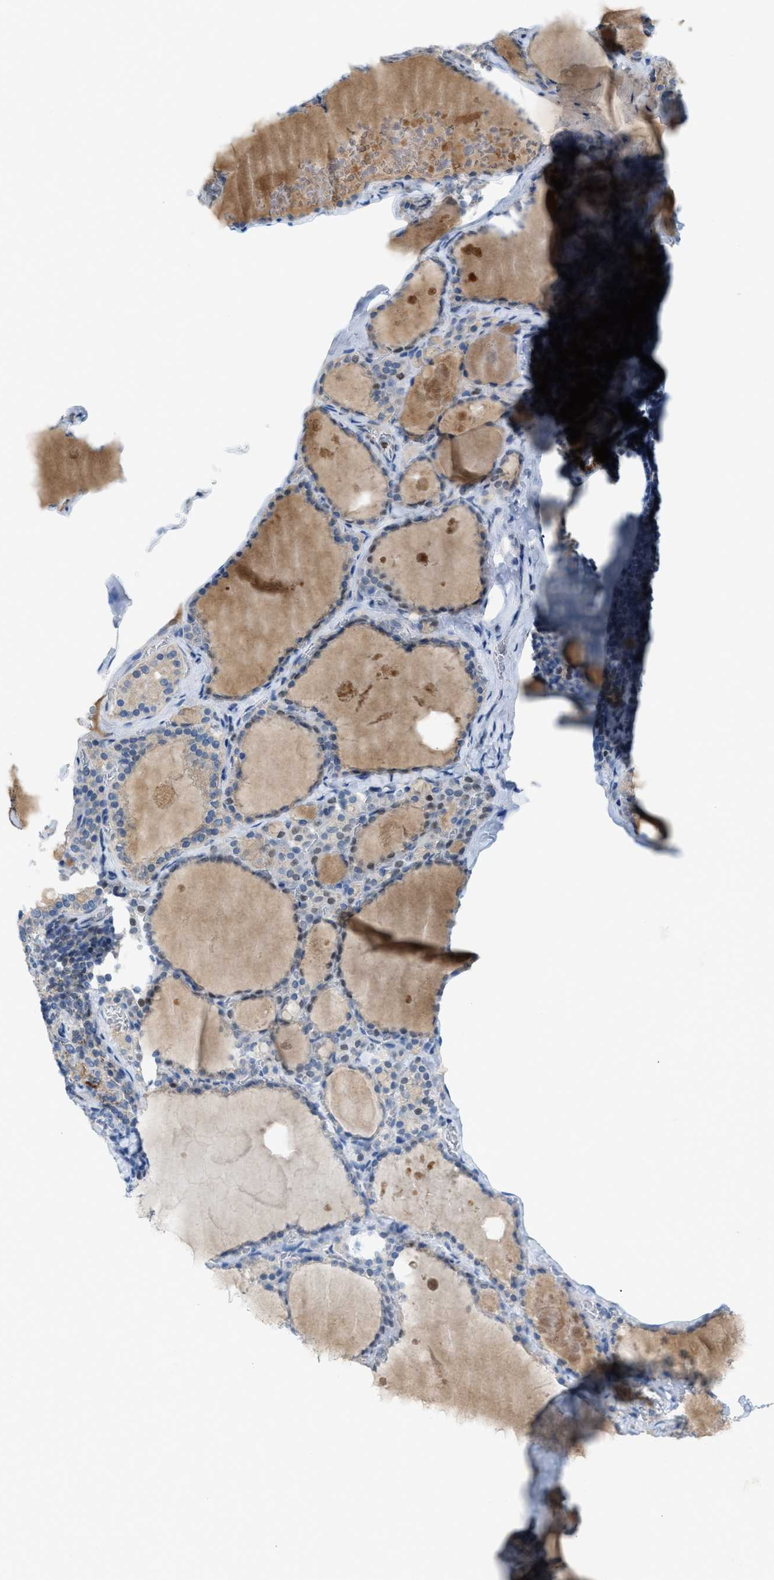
{"staining": {"intensity": "weak", "quantity": "<25%", "location": "cytoplasmic/membranous"}, "tissue": "thyroid gland", "cell_type": "Glandular cells", "image_type": "normal", "snomed": [{"axis": "morphology", "description": "Normal tissue, NOS"}, {"axis": "topography", "description": "Thyroid gland"}], "caption": "Immunohistochemical staining of benign thyroid gland displays no significant expression in glandular cells. (Stains: DAB IHC with hematoxylin counter stain, Microscopy: brightfield microscopy at high magnification).", "gene": "PPM1D", "patient": {"sex": "male", "age": 56}}